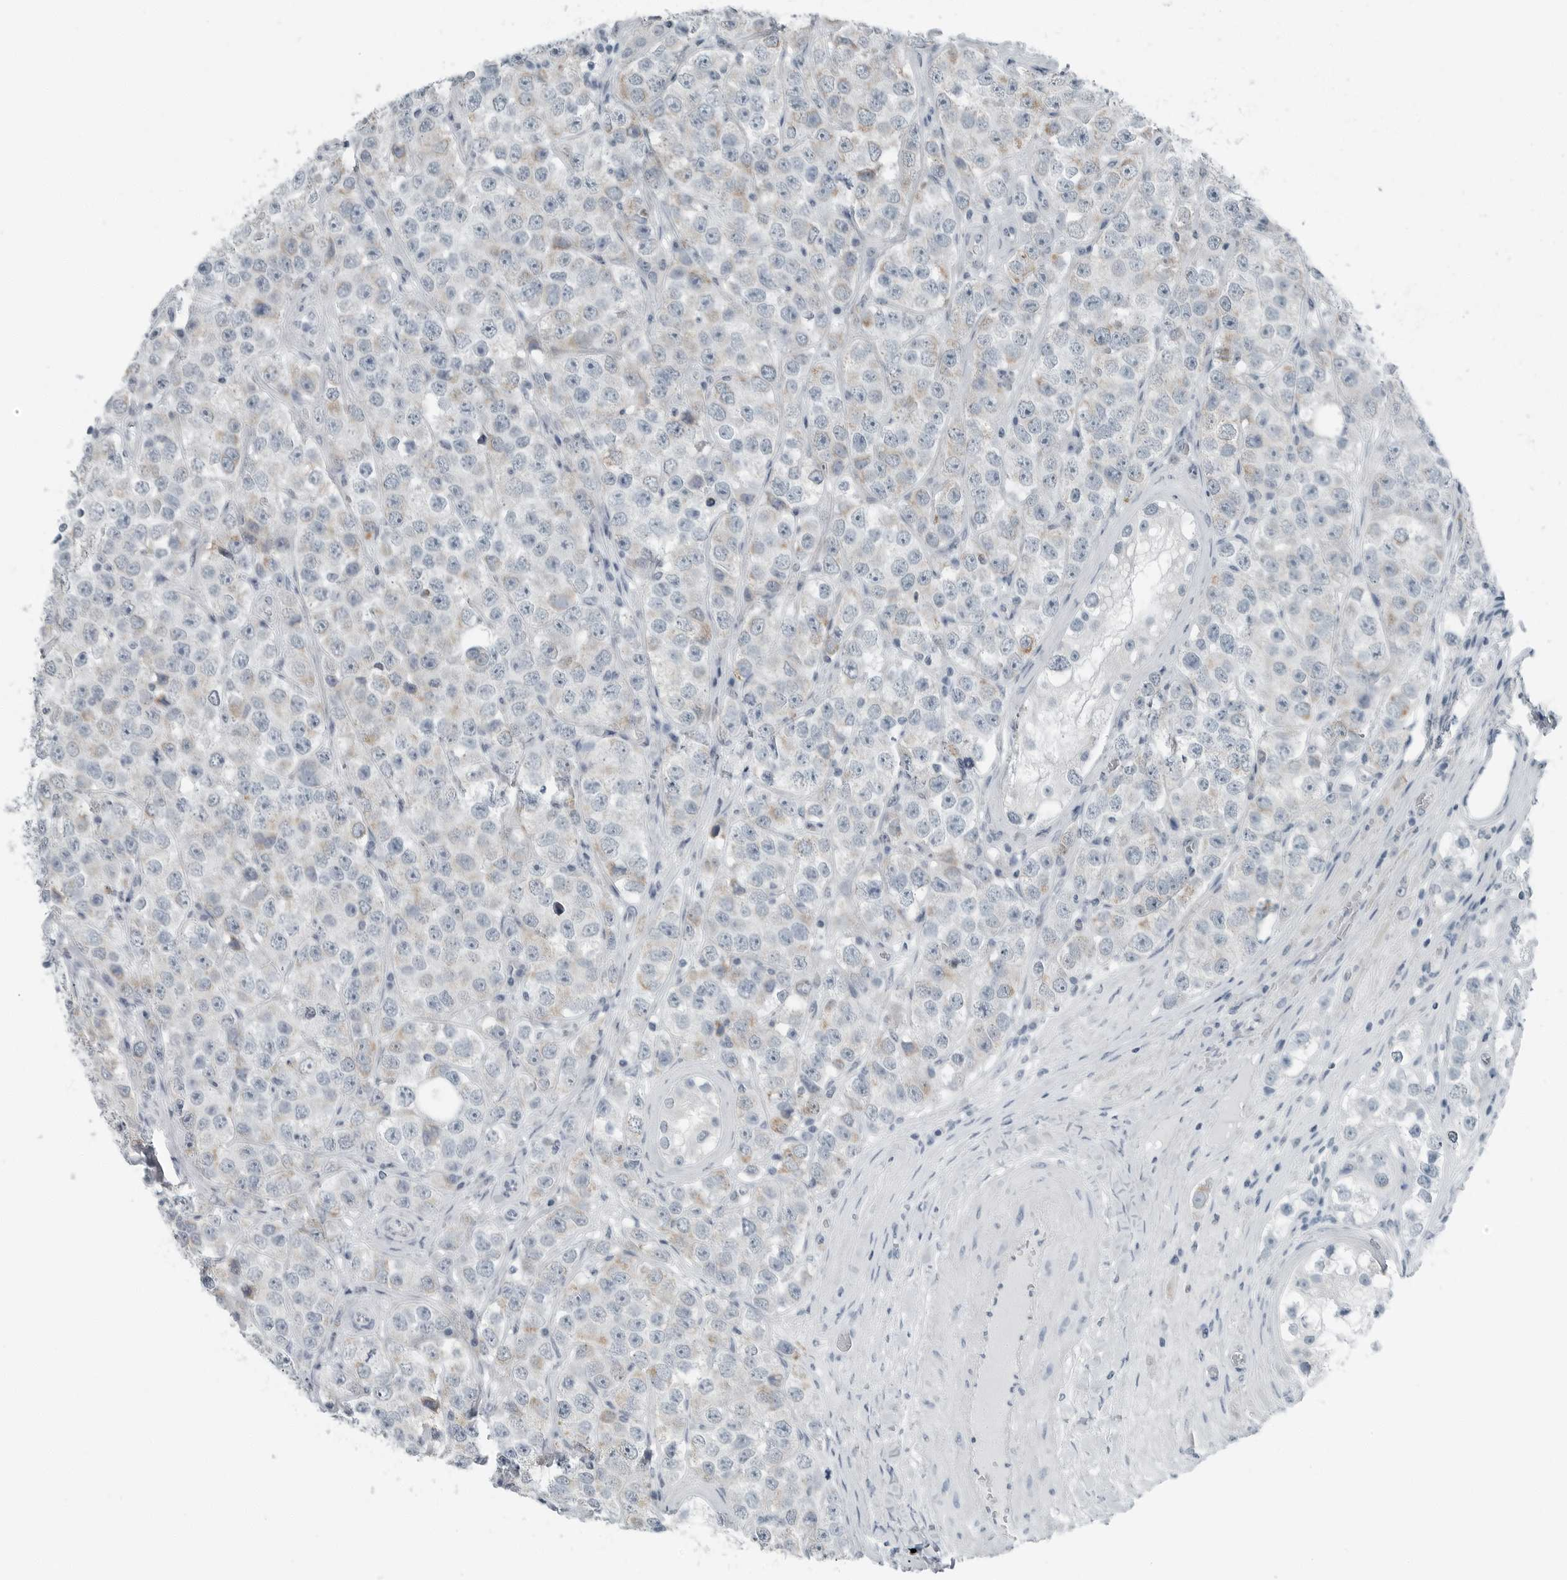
{"staining": {"intensity": "weak", "quantity": "25%-75%", "location": "cytoplasmic/membranous"}, "tissue": "testis cancer", "cell_type": "Tumor cells", "image_type": "cancer", "snomed": [{"axis": "morphology", "description": "Seminoma, NOS"}, {"axis": "topography", "description": "Testis"}], "caption": "Immunohistochemical staining of testis cancer (seminoma) reveals low levels of weak cytoplasmic/membranous positivity in about 25%-75% of tumor cells.", "gene": "ZPBP2", "patient": {"sex": "male", "age": 28}}